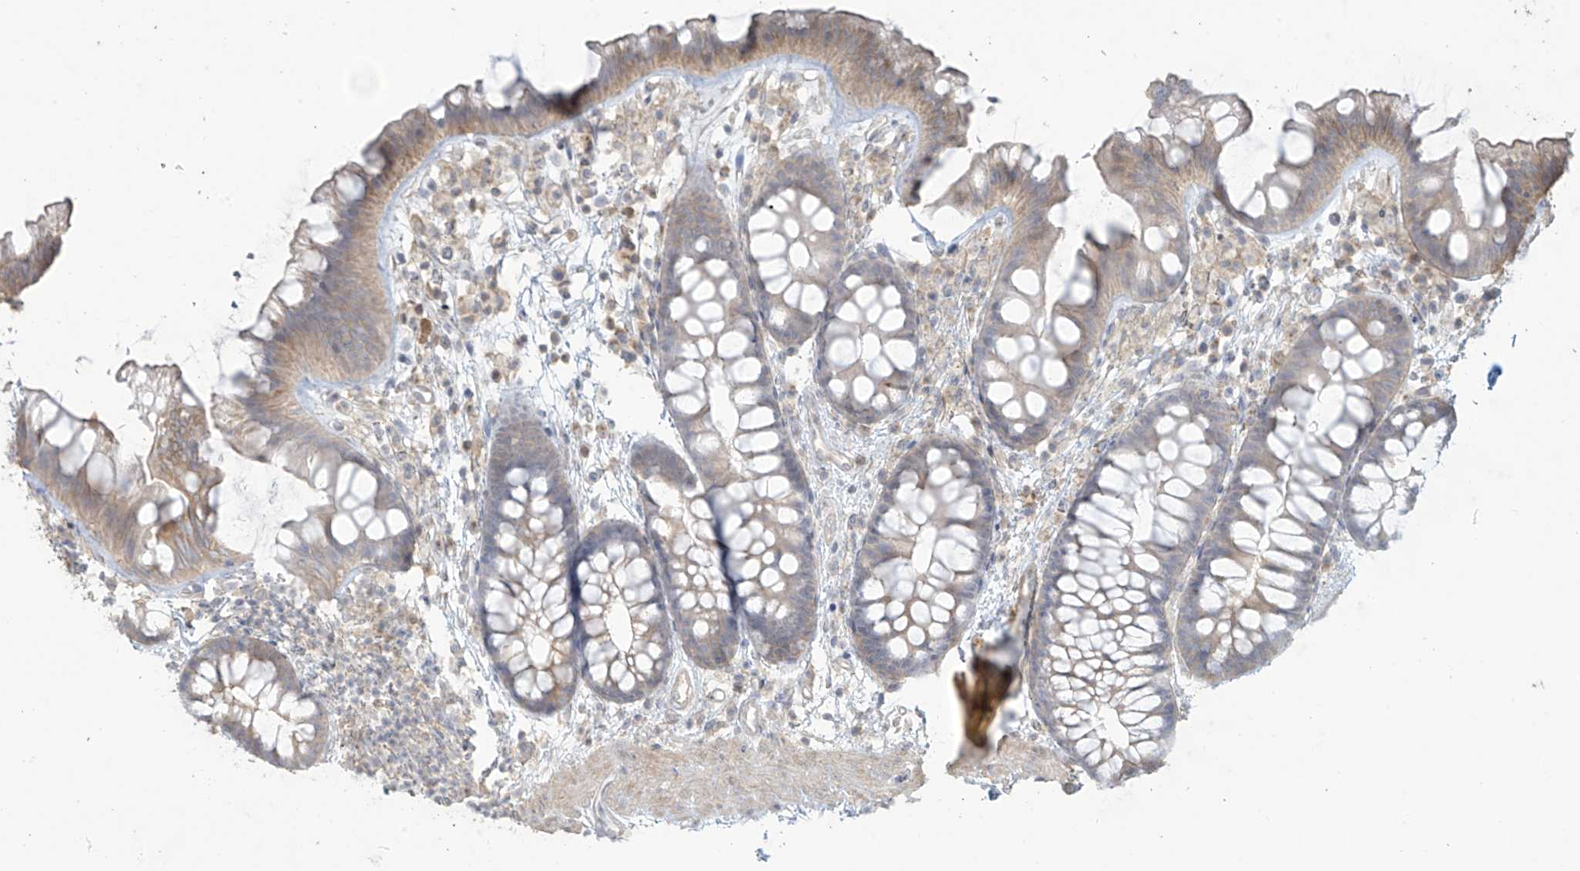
{"staining": {"intensity": "negative", "quantity": "none", "location": "none"}, "tissue": "colon", "cell_type": "Endothelial cells", "image_type": "normal", "snomed": [{"axis": "morphology", "description": "Normal tissue, NOS"}, {"axis": "topography", "description": "Colon"}], "caption": "Immunohistochemical staining of benign human colon shows no significant positivity in endothelial cells.", "gene": "TAGAP", "patient": {"sex": "female", "age": 62}}